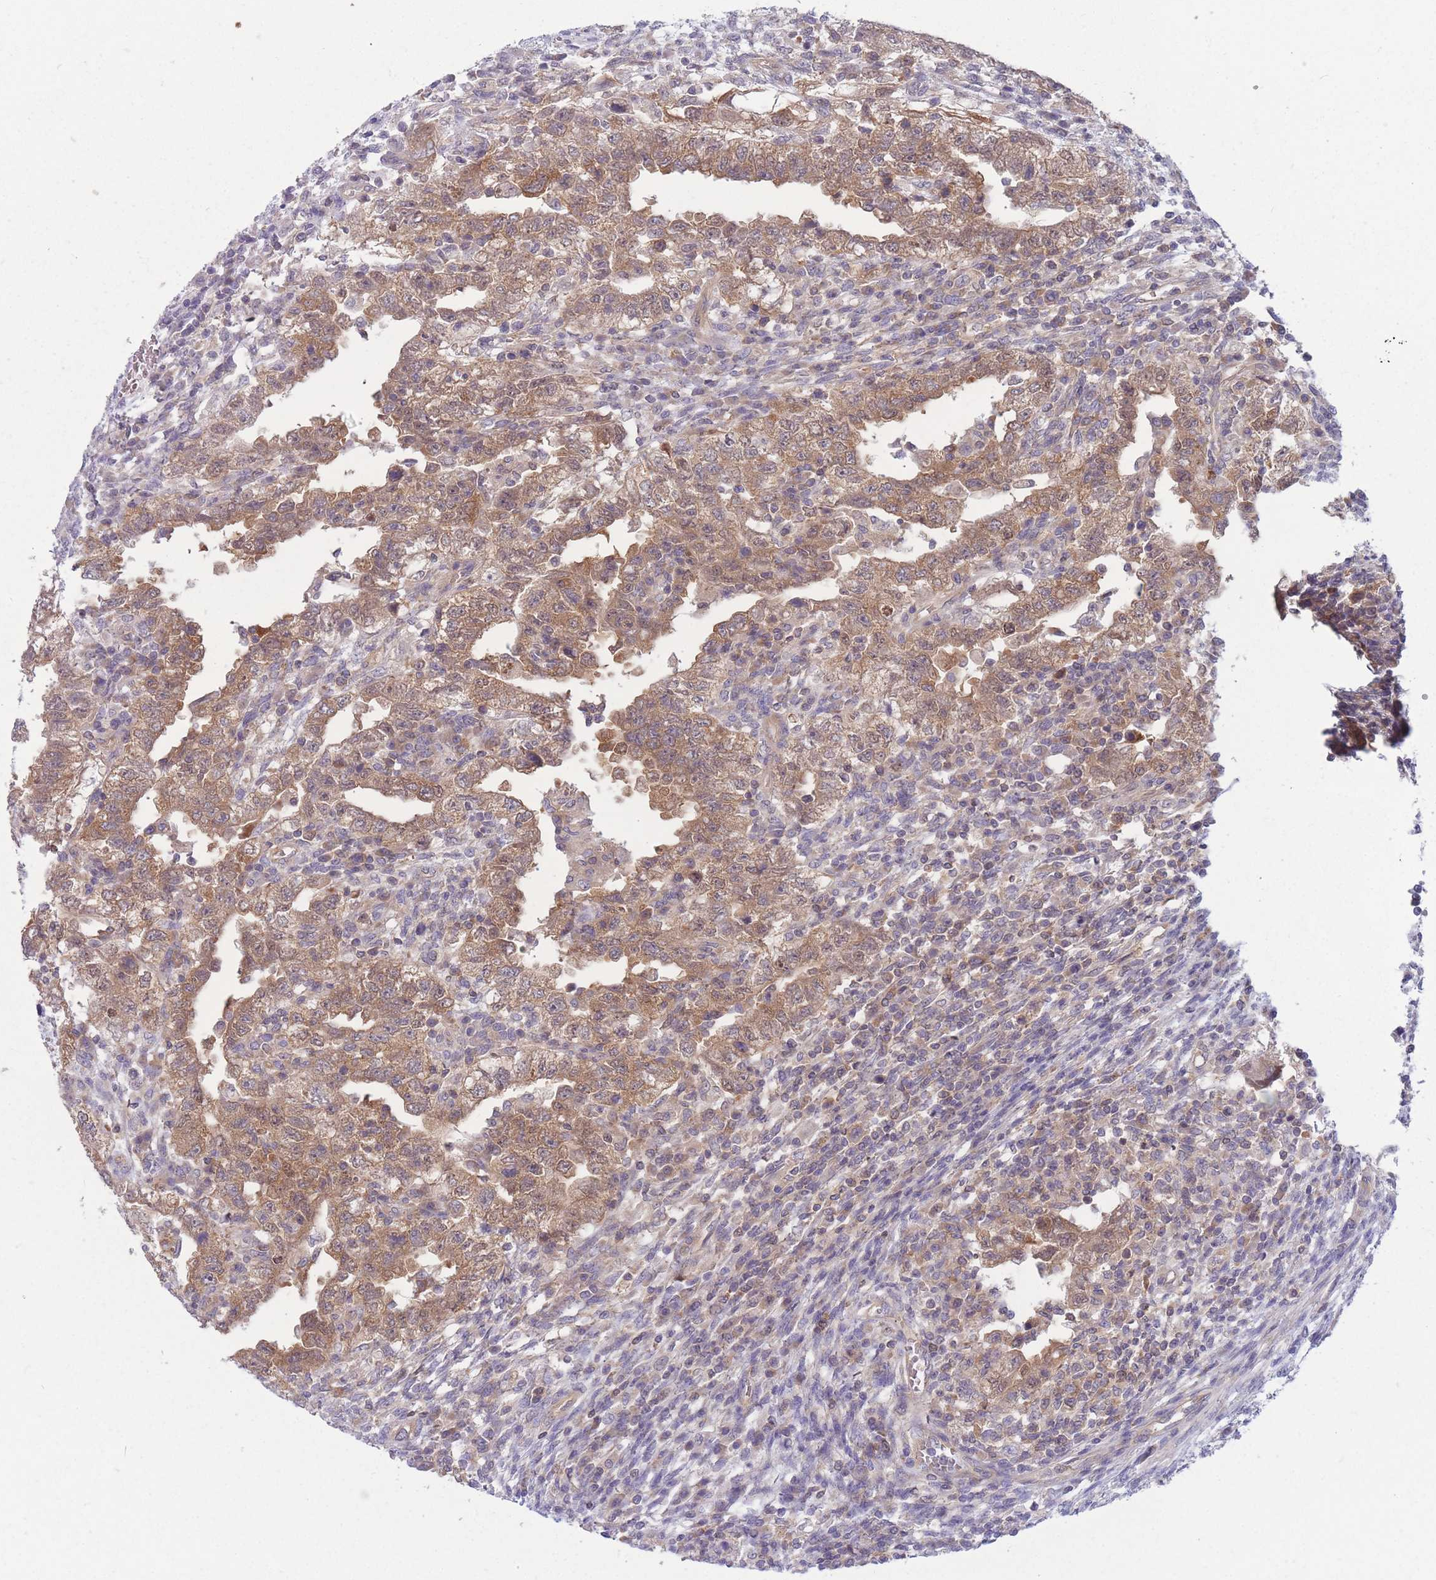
{"staining": {"intensity": "moderate", "quantity": ">75%", "location": "cytoplasmic/membranous"}, "tissue": "testis cancer", "cell_type": "Tumor cells", "image_type": "cancer", "snomed": [{"axis": "morphology", "description": "Carcinoma, Embryonal, NOS"}, {"axis": "topography", "description": "Testis"}], "caption": "A medium amount of moderate cytoplasmic/membranous positivity is appreciated in about >75% of tumor cells in testis cancer (embryonal carcinoma) tissue. The staining was performed using DAB, with brown indicating positive protein expression. Nuclei are stained blue with hematoxylin.", "gene": "PFDN6", "patient": {"sex": "male", "age": 26}}